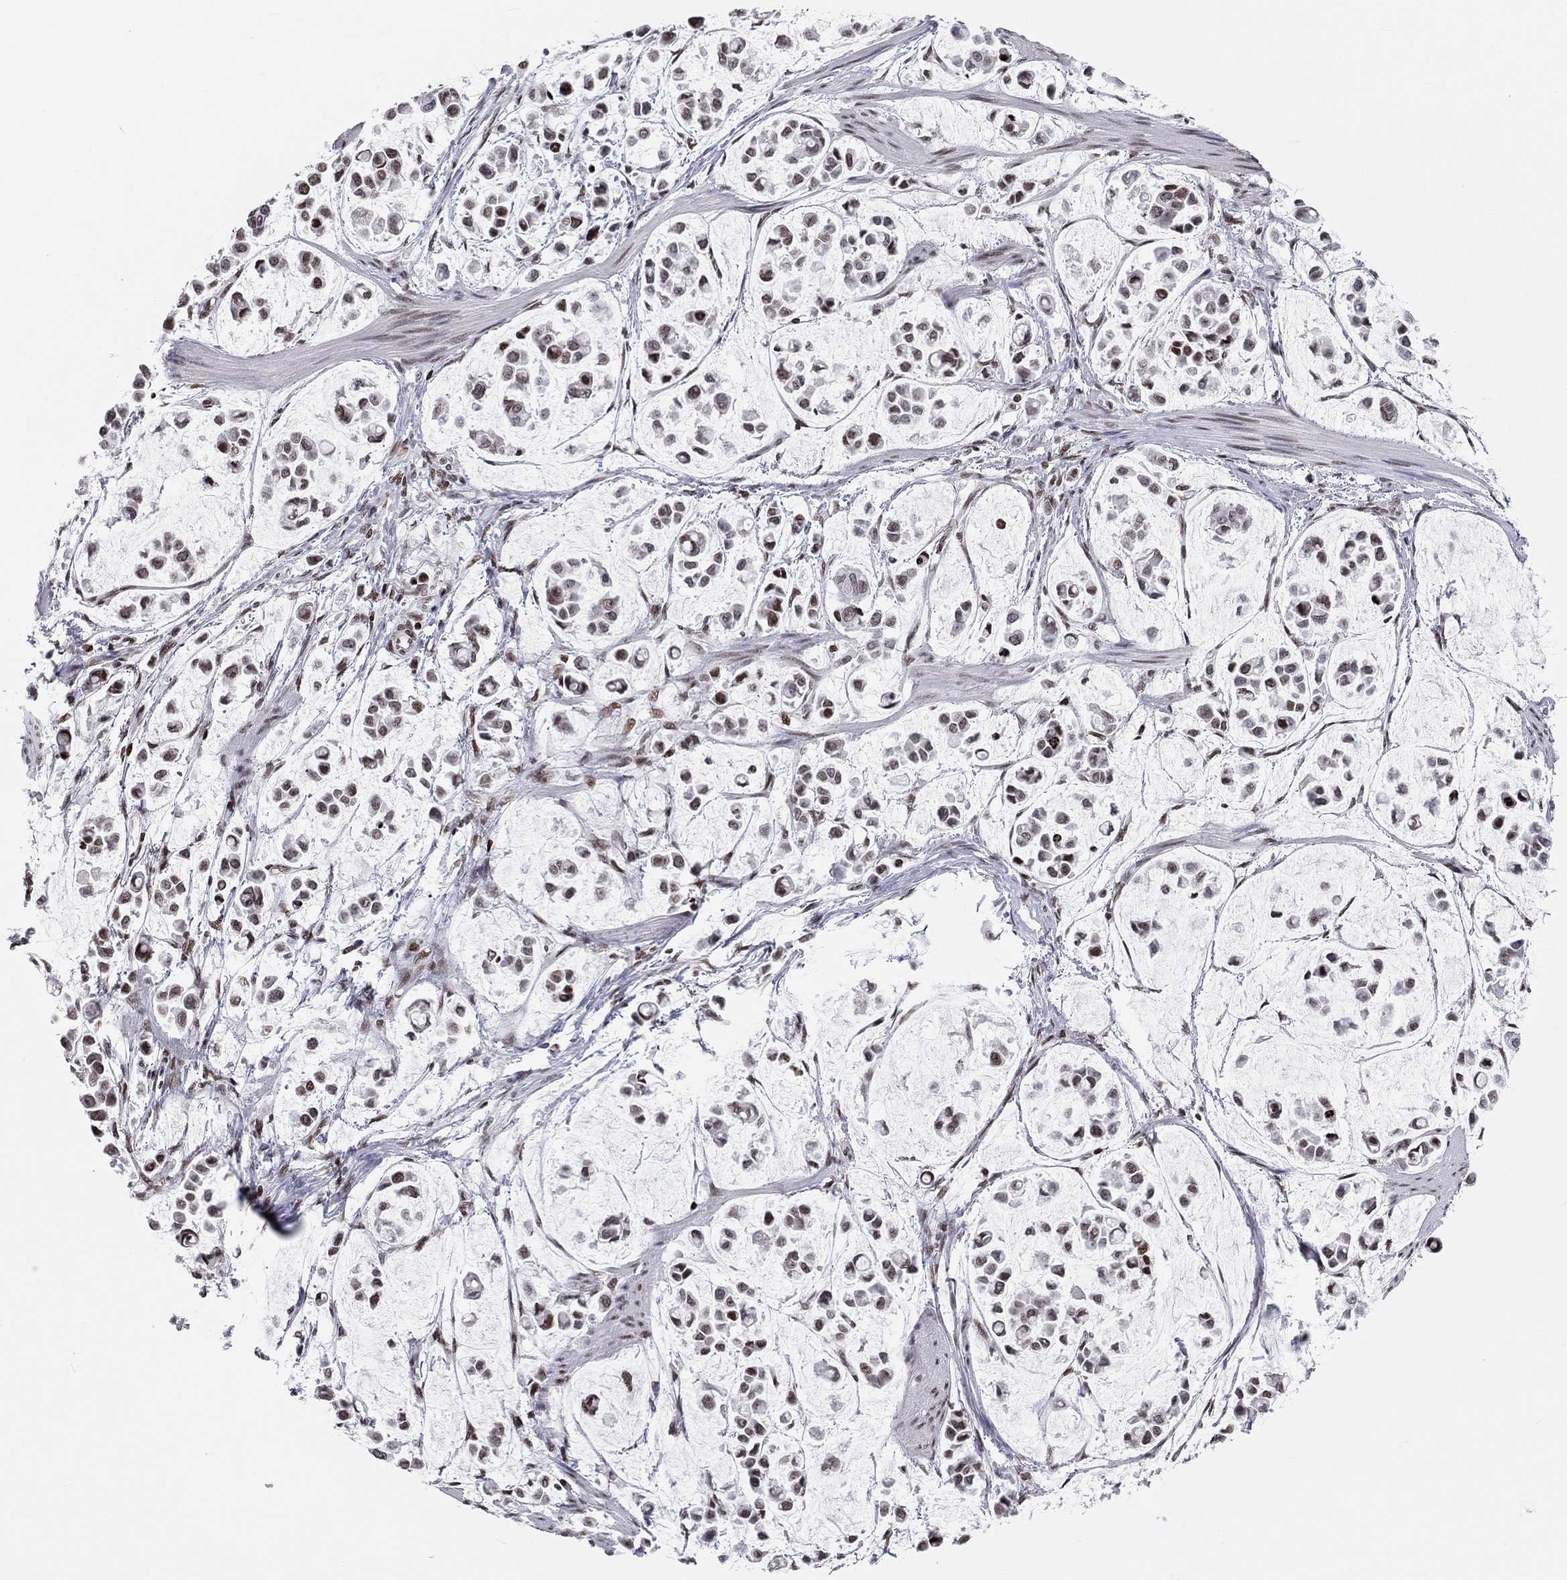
{"staining": {"intensity": "moderate", "quantity": "25%-75%", "location": "nuclear"}, "tissue": "stomach cancer", "cell_type": "Tumor cells", "image_type": "cancer", "snomed": [{"axis": "morphology", "description": "Adenocarcinoma, NOS"}, {"axis": "topography", "description": "Stomach"}], "caption": "High-power microscopy captured an immunohistochemistry photomicrograph of adenocarcinoma (stomach), revealing moderate nuclear staining in approximately 25%-75% of tumor cells. The staining is performed using DAB (3,3'-diaminobenzidine) brown chromogen to label protein expression. The nuclei are counter-stained blue using hematoxylin.", "gene": "H2AX", "patient": {"sex": "male", "age": 82}}